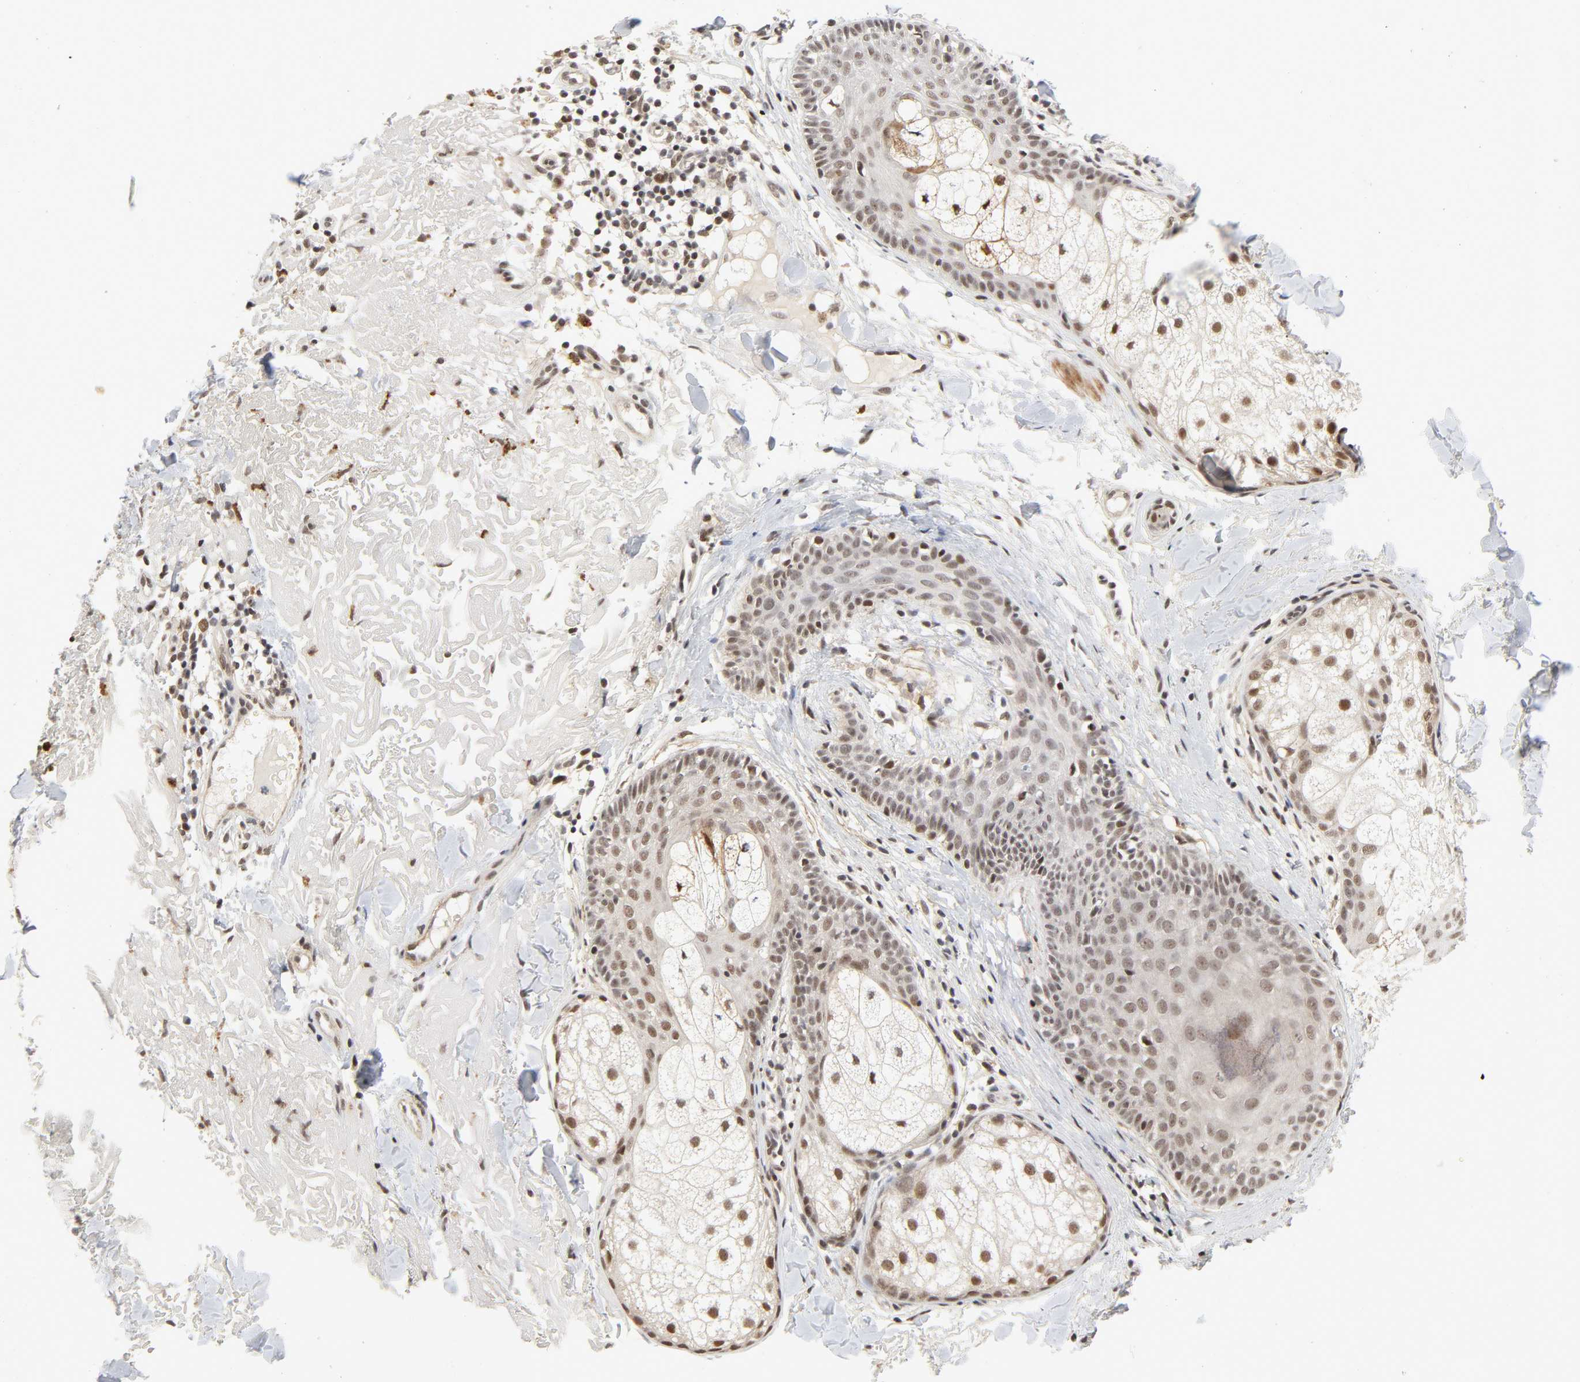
{"staining": {"intensity": "weak", "quantity": ">75%", "location": "nuclear"}, "tissue": "skin cancer", "cell_type": "Tumor cells", "image_type": "cancer", "snomed": [{"axis": "morphology", "description": "Basal cell carcinoma"}, {"axis": "topography", "description": "Skin"}], "caption": "IHC micrograph of neoplastic tissue: human skin cancer (basal cell carcinoma) stained using immunohistochemistry (IHC) shows low levels of weak protein expression localized specifically in the nuclear of tumor cells, appearing as a nuclear brown color.", "gene": "ZKSCAN8", "patient": {"sex": "male", "age": 74}}